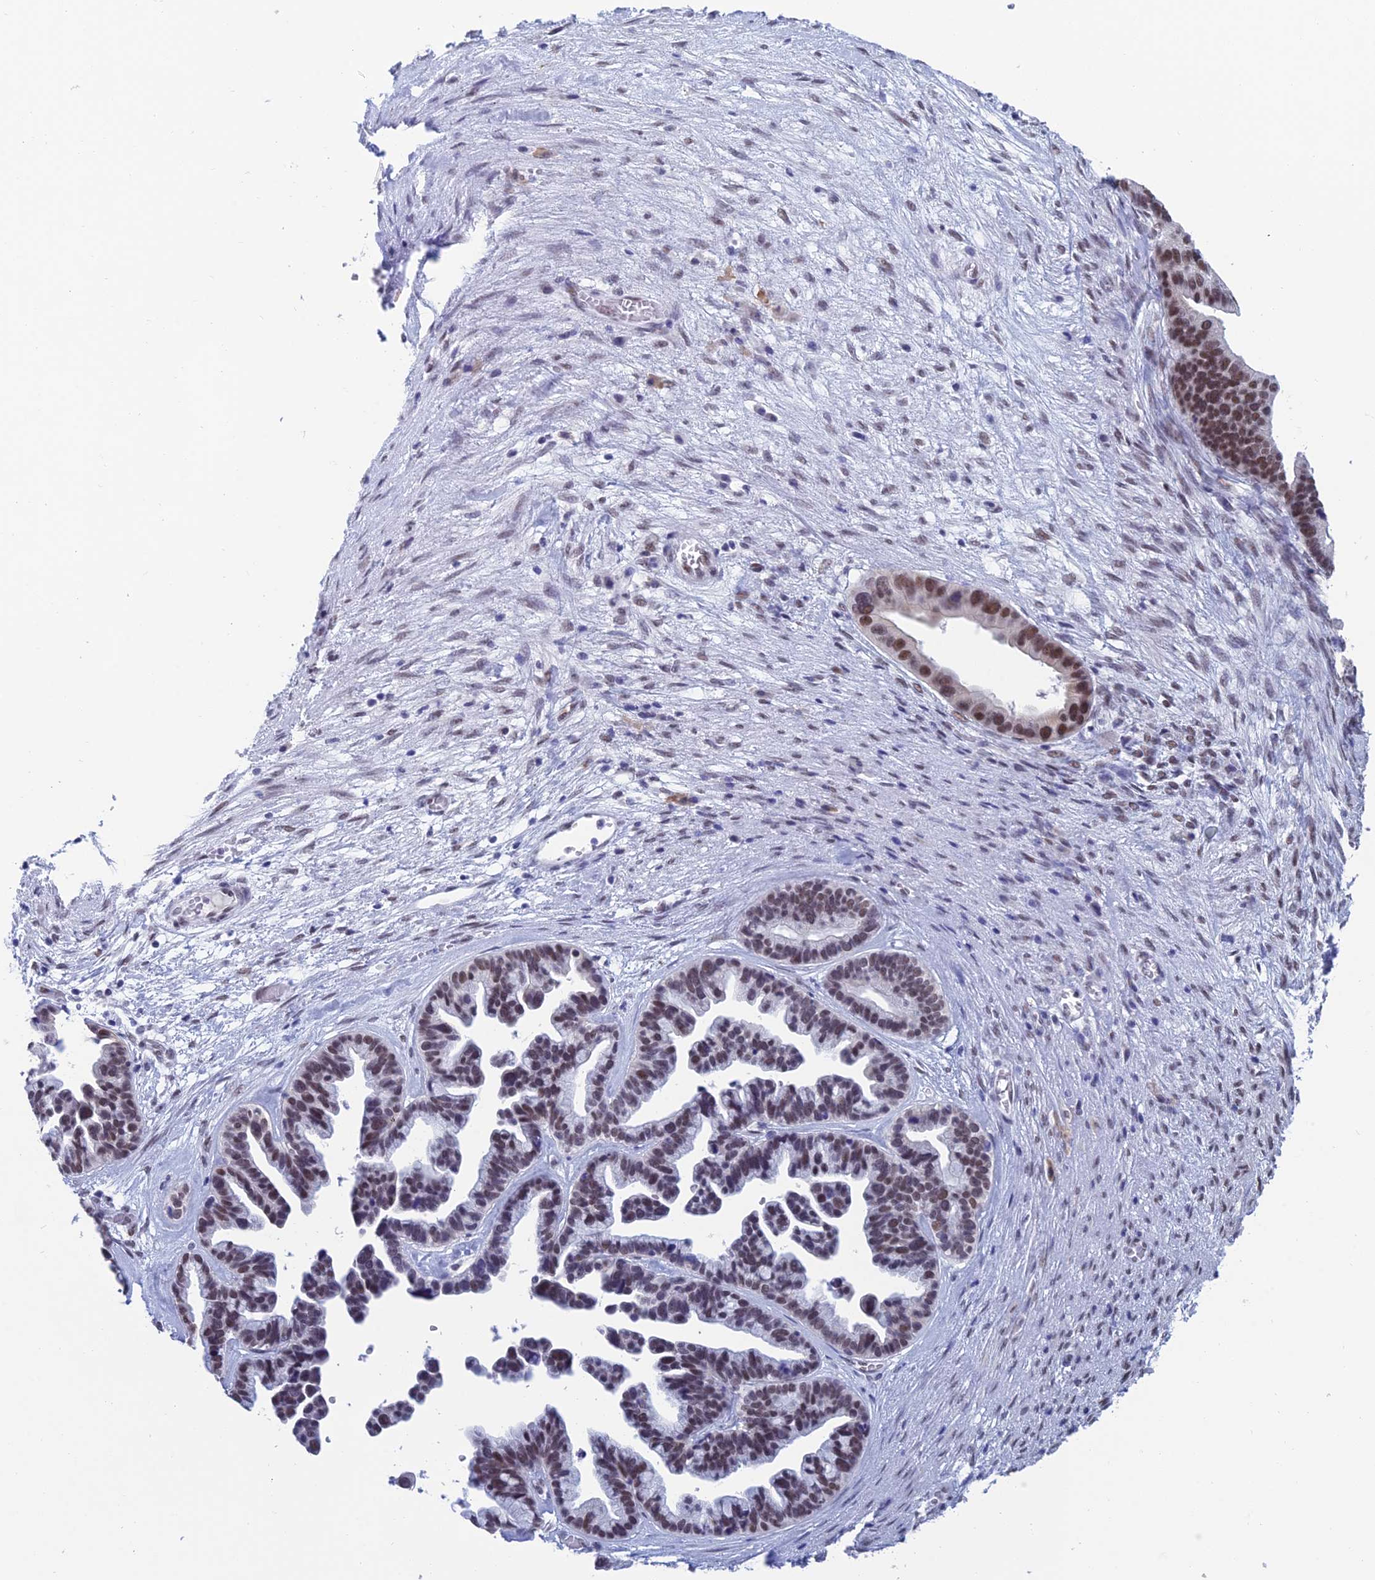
{"staining": {"intensity": "moderate", "quantity": "25%-75%", "location": "nuclear"}, "tissue": "ovarian cancer", "cell_type": "Tumor cells", "image_type": "cancer", "snomed": [{"axis": "morphology", "description": "Cystadenocarcinoma, serous, NOS"}, {"axis": "topography", "description": "Ovary"}], "caption": "Tumor cells display medium levels of moderate nuclear staining in approximately 25%-75% of cells in human ovarian cancer.", "gene": "NABP2", "patient": {"sex": "female", "age": 56}}